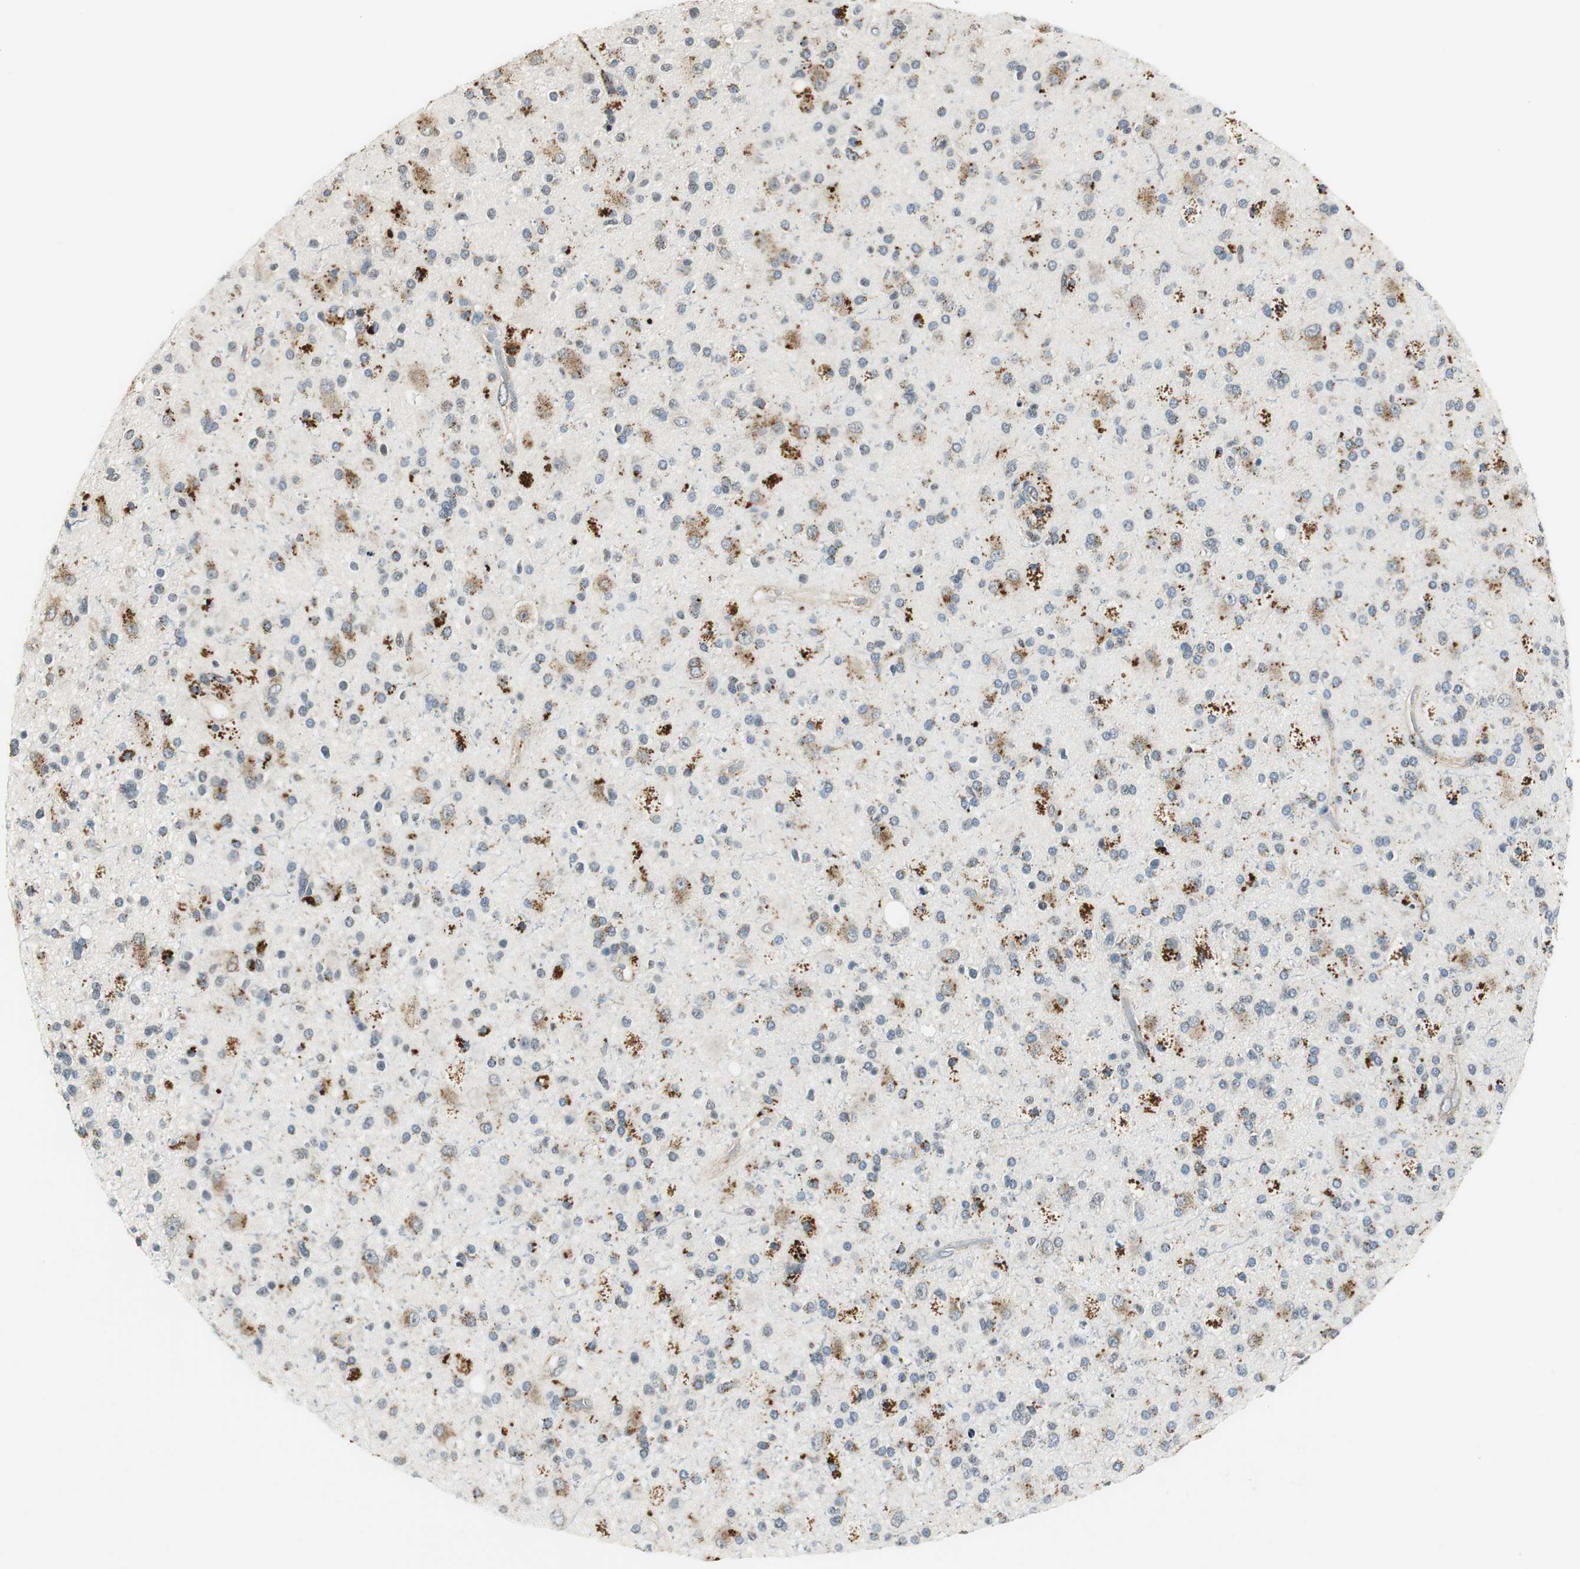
{"staining": {"intensity": "moderate", "quantity": "25%-75%", "location": "cytoplasmic/membranous"}, "tissue": "glioma", "cell_type": "Tumor cells", "image_type": "cancer", "snomed": [{"axis": "morphology", "description": "Glioma, malignant, High grade"}, {"axis": "topography", "description": "Brain"}], "caption": "A medium amount of moderate cytoplasmic/membranous staining is appreciated in about 25%-75% of tumor cells in malignant high-grade glioma tissue.", "gene": "NIT1", "patient": {"sex": "male", "age": 33}}